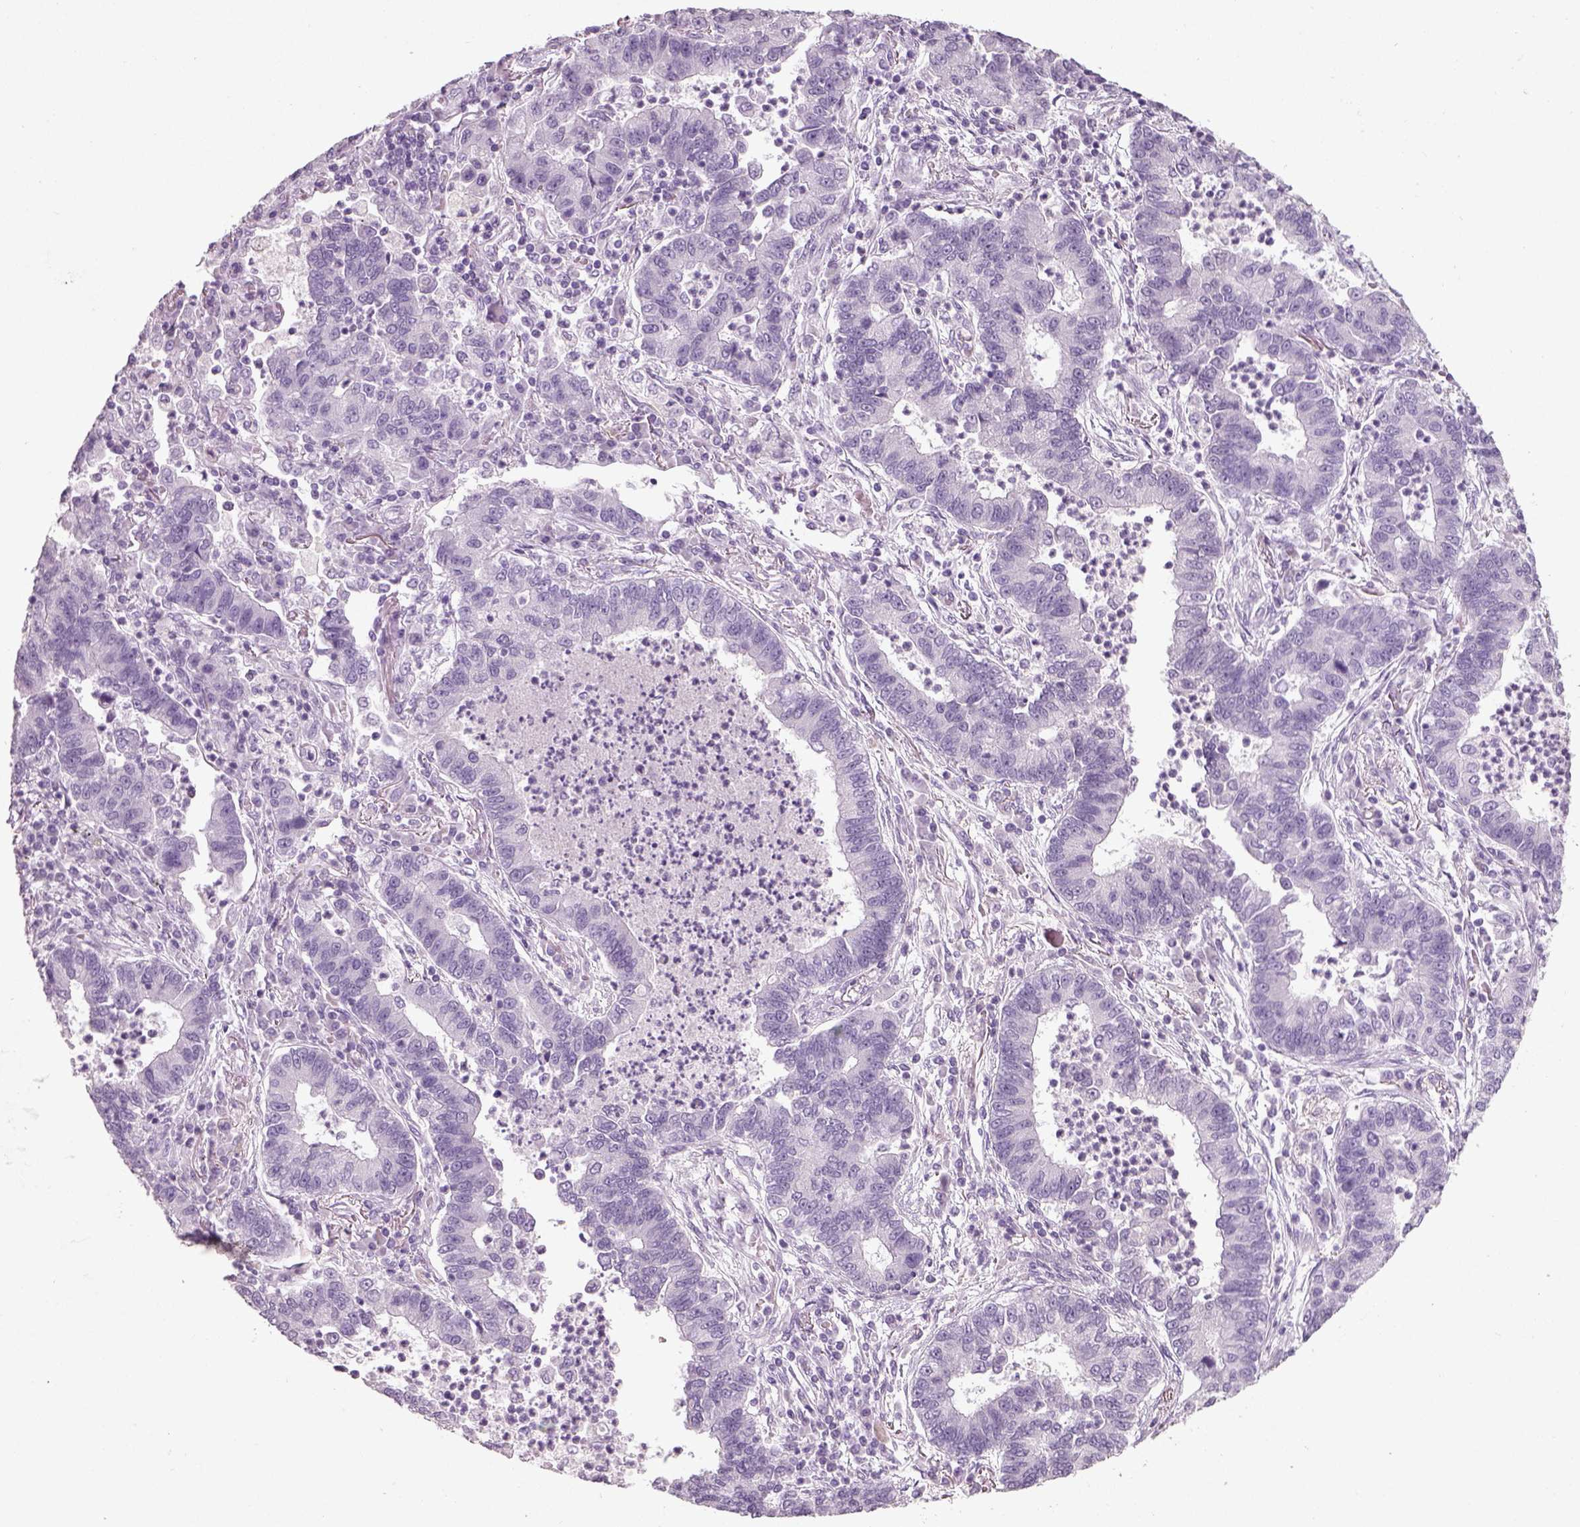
{"staining": {"intensity": "negative", "quantity": "none", "location": "none"}, "tissue": "lung cancer", "cell_type": "Tumor cells", "image_type": "cancer", "snomed": [{"axis": "morphology", "description": "Adenocarcinoma, NOS"}, {"axis": "topography", "description": "Lung"}], "caption": "Immunohistochemical staining of human lung cancer exhibits no significant expression in tumor cells.", "gene": "SLC6A2", "patient": {"sex": "female", "age": 57}}